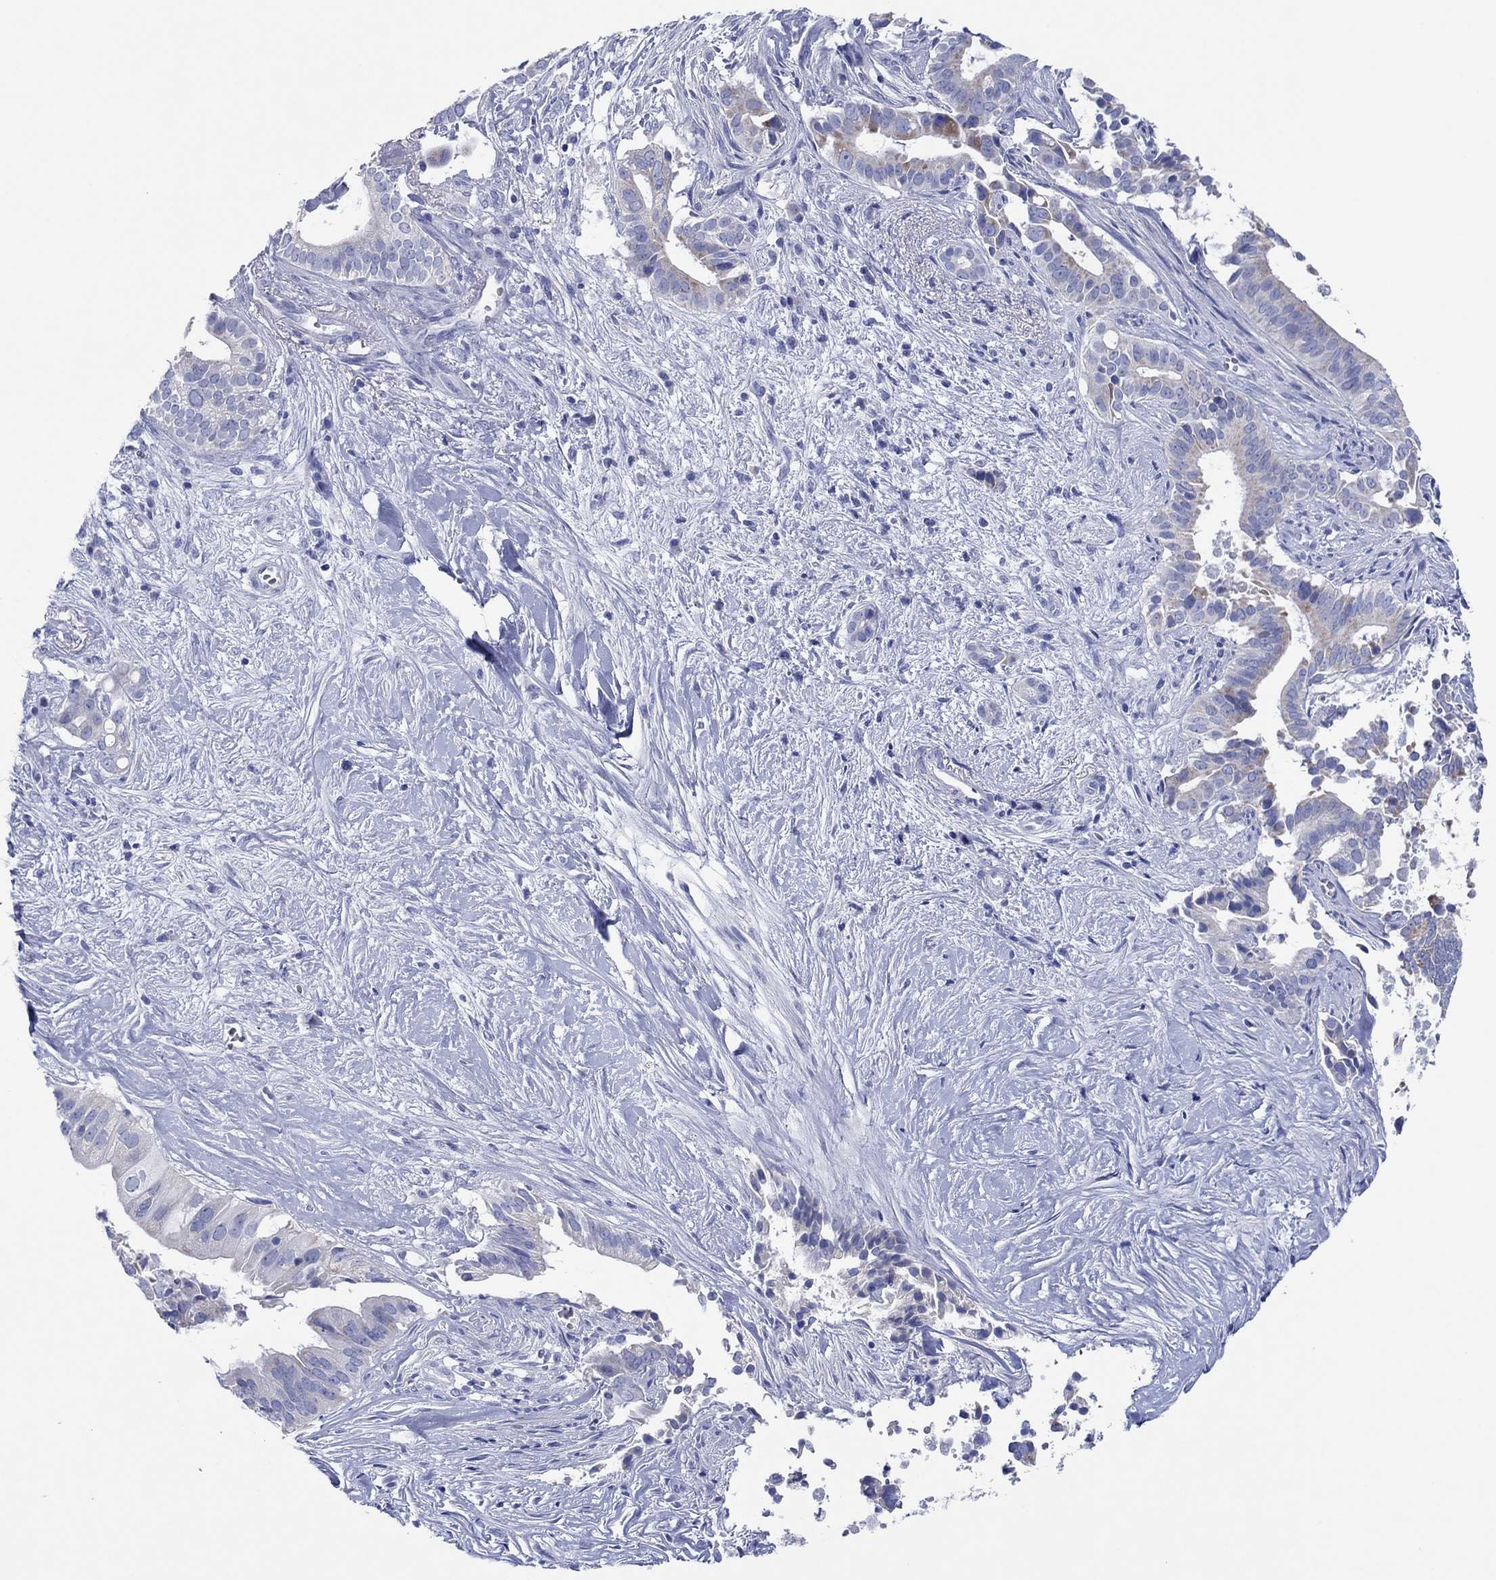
{"staining": {"intensity": "moderate", "quantity": "<25%", "location": "cytoplasmic/membranous"}, "tissue": "pancreatic cancer", "cell_type": "Tumor cells", "image_type": "cancer", "snomed": [{"axis": "morphology", "description": "Adenocarcinoma, NOS"}, {"axis": "topography", "description": "Pancreas"}], "caption": "IHC photomicrograph of neoplastic tissue: pancreatic cancer stained using immunohistochemistry (IHC) displays low levels of moderate protein expression localized specifically in the cytoplasmic/membranous of tumor cells, appearing as a cytoplasmic/membranous brown color.", "gene": "HCRT", "patient": {"sex": "male", "age": 61}}